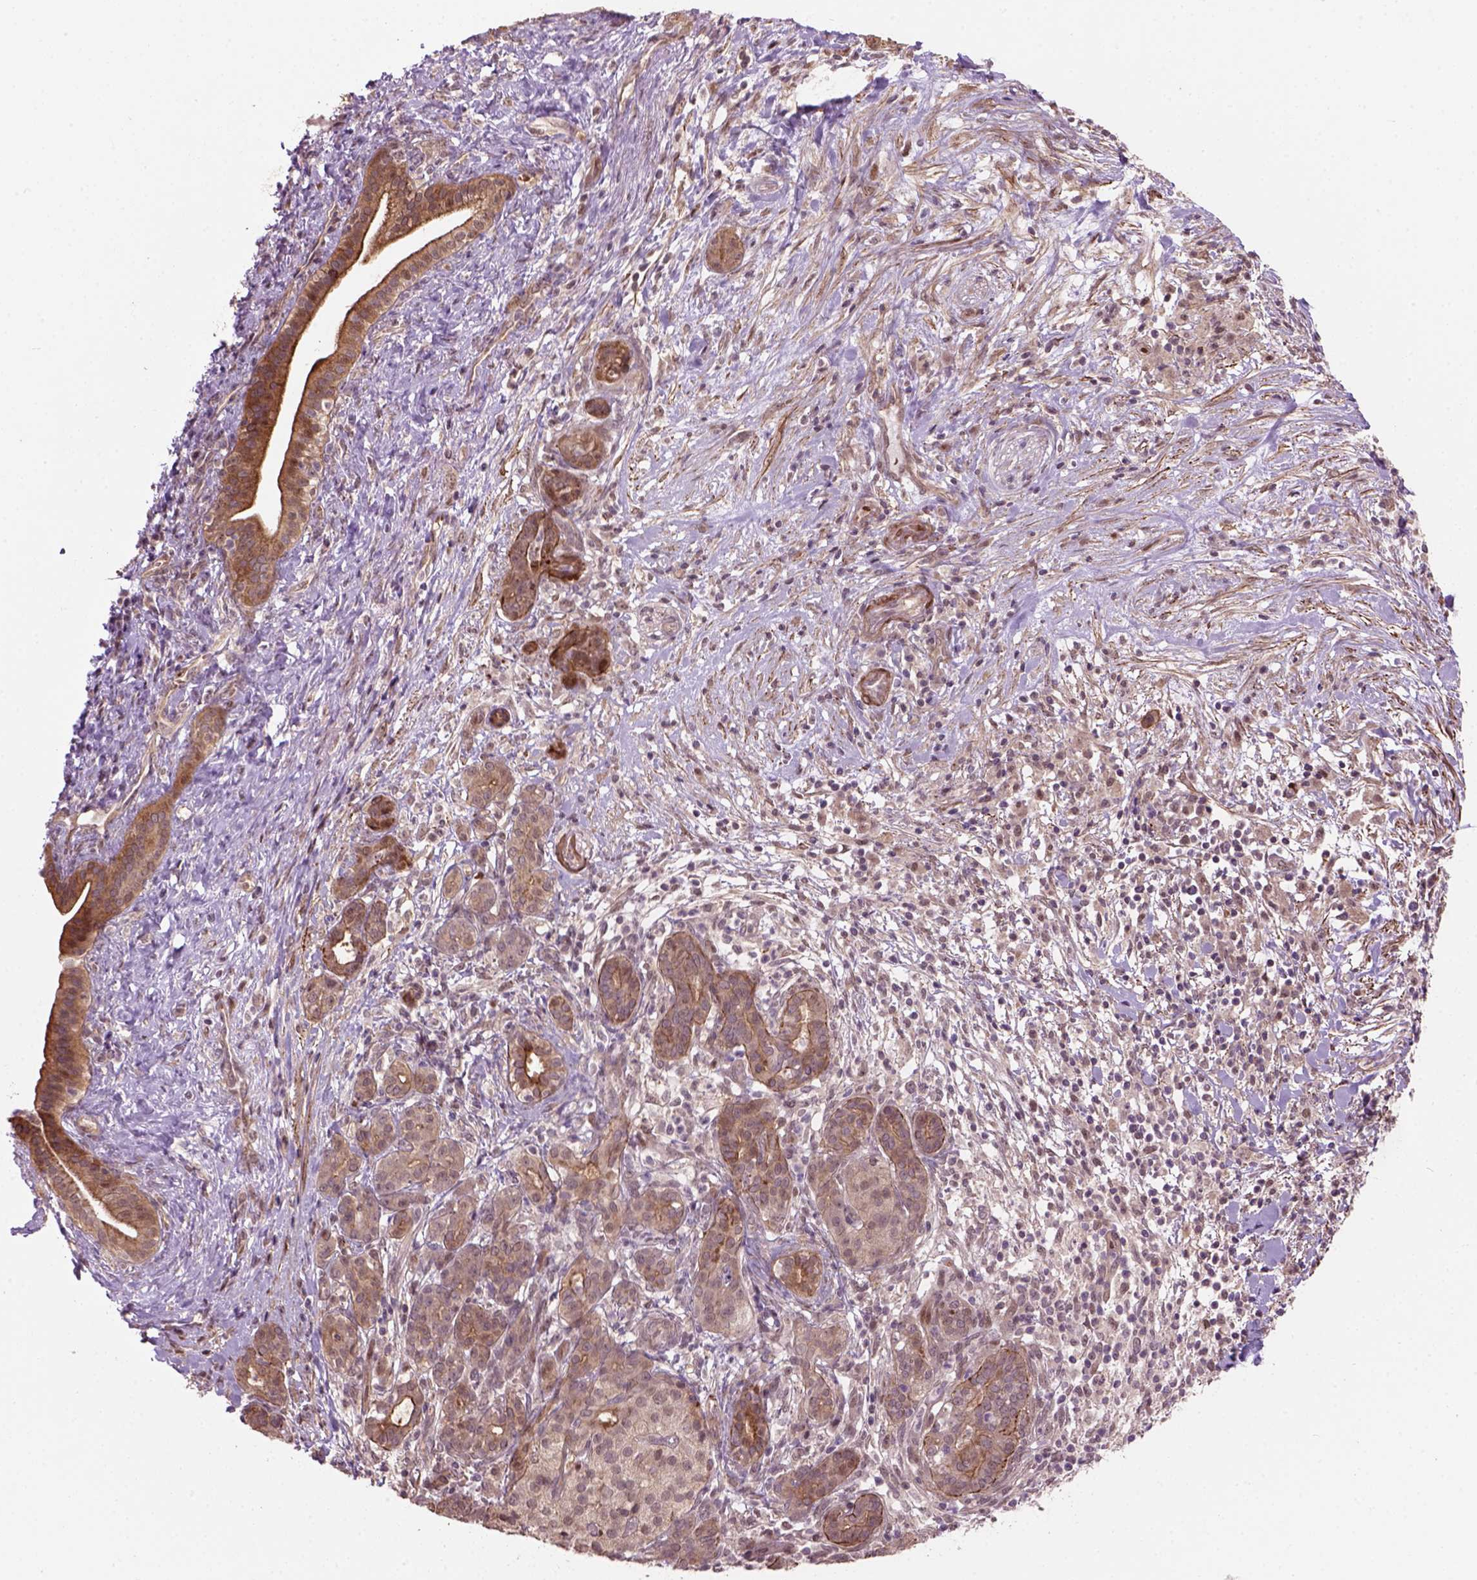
{"staining": {"intensity": "moderate", "quantity": "<25%", "location": "cytoplasmic/membranous,nuclear"}, "tissue": "pancreatic cancer", "cell_type": "Tumor cells", "image_type": "cancer", "snomed": [{"axis": "morphology", "description": "Adenocarcinoma, NOS"}, {"axis": "topography", "description": "Pancreas"}], "caption": "Moderate cytoplasmic/membranous and nuclear positivity for a protein is appreciated in approximately <25% of tumor cells of pancreatic cancer using immunohistochemistry.", "gene": "PSMD11", "patient": {"sex": "male", "age": 44}}